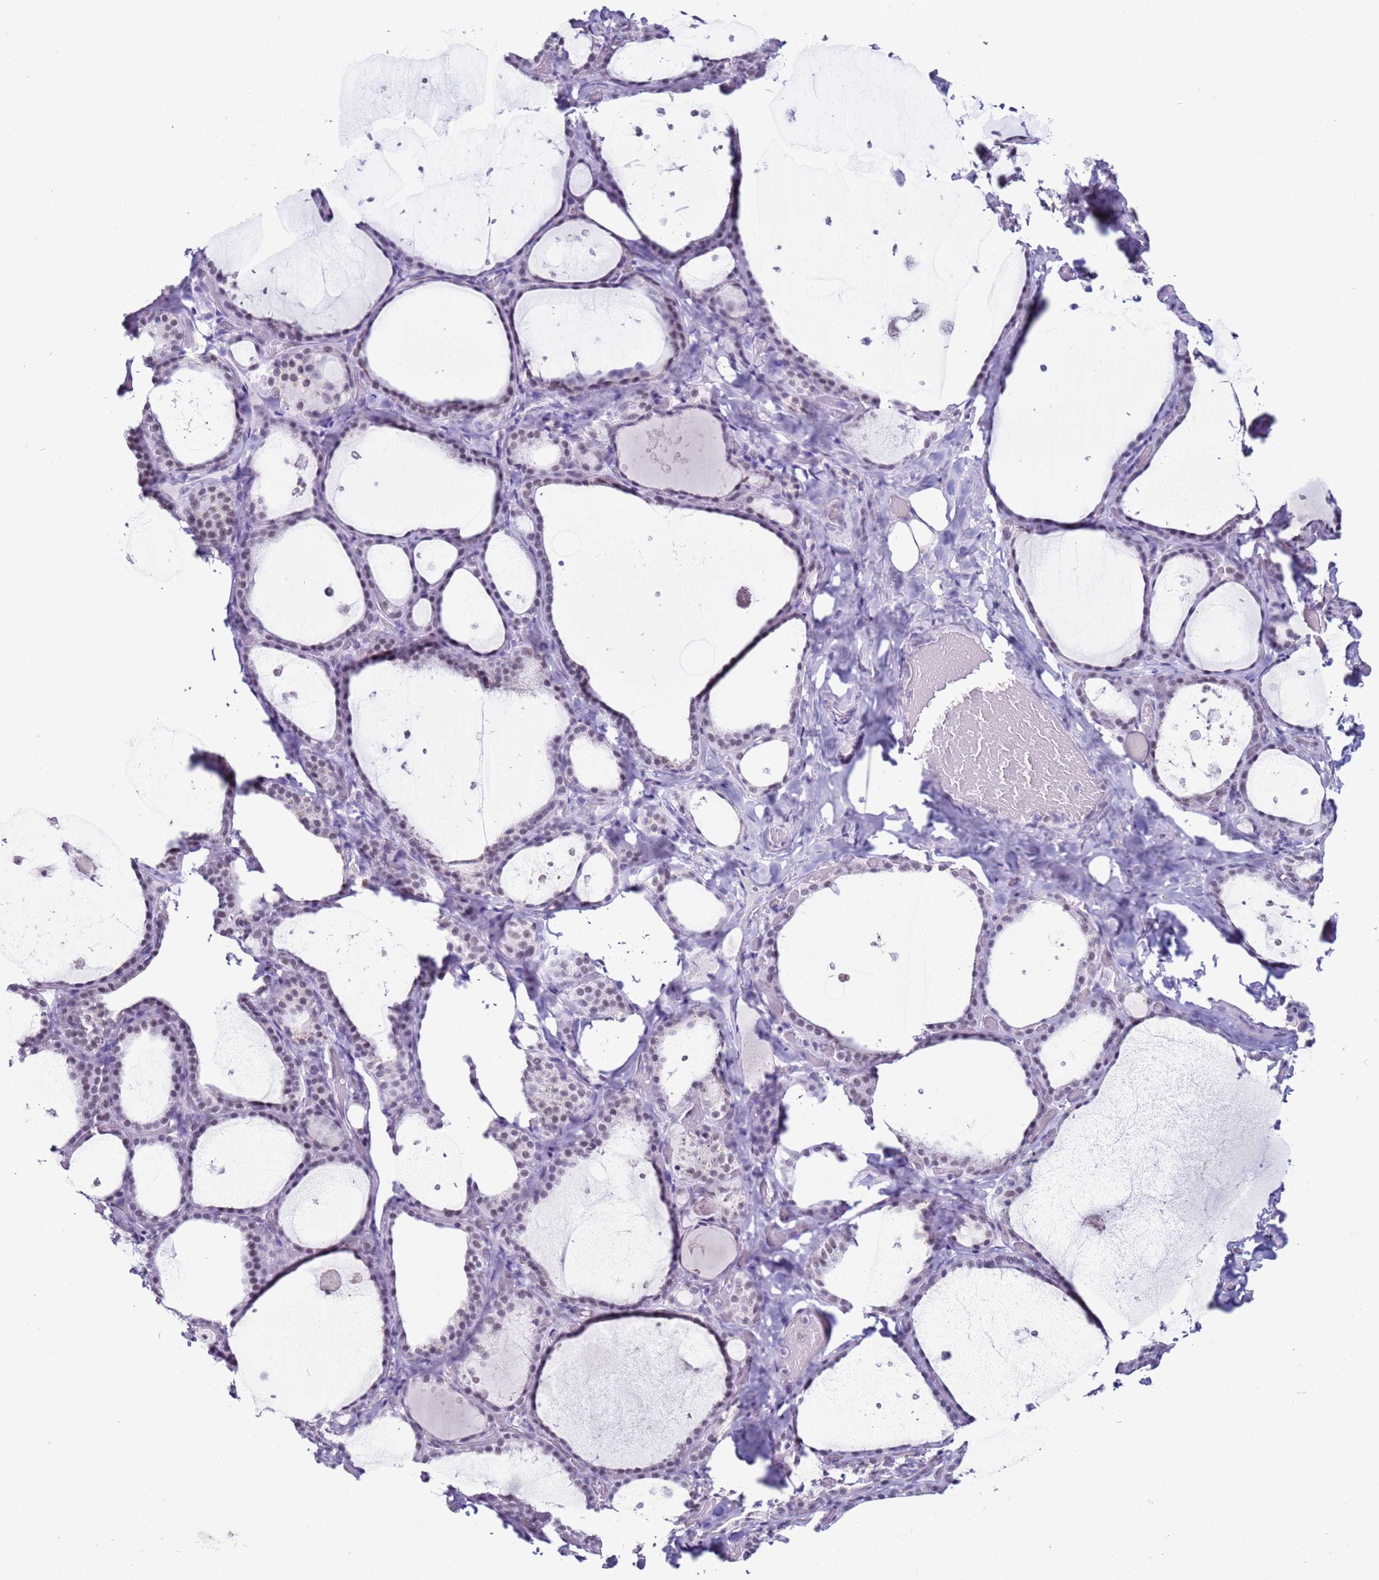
{"staining": {"intensity": "negative", "quantity": "none", "location": "none"}, "tissue": "thyroid gland", "cell_type": "Glandular cells", "image_type": "normal", "snomed": [{"axis": "morphology", "description": "Normal tissue, NOS"}, {"axis": "topography", "description": "Thyroid gland"}], "caption": "The photomicrograph reveals no significant expression in glandular cells of thyroid gland. The staining was performed using DAB (3,3'-diaminobenzidine) to visualize the protein expression in brown, while the nuclei were stained in blue with hematoxylin (Magnification: 20x).", "gene": "DHX15", "patient": {"sex": "female", "age": 44}}